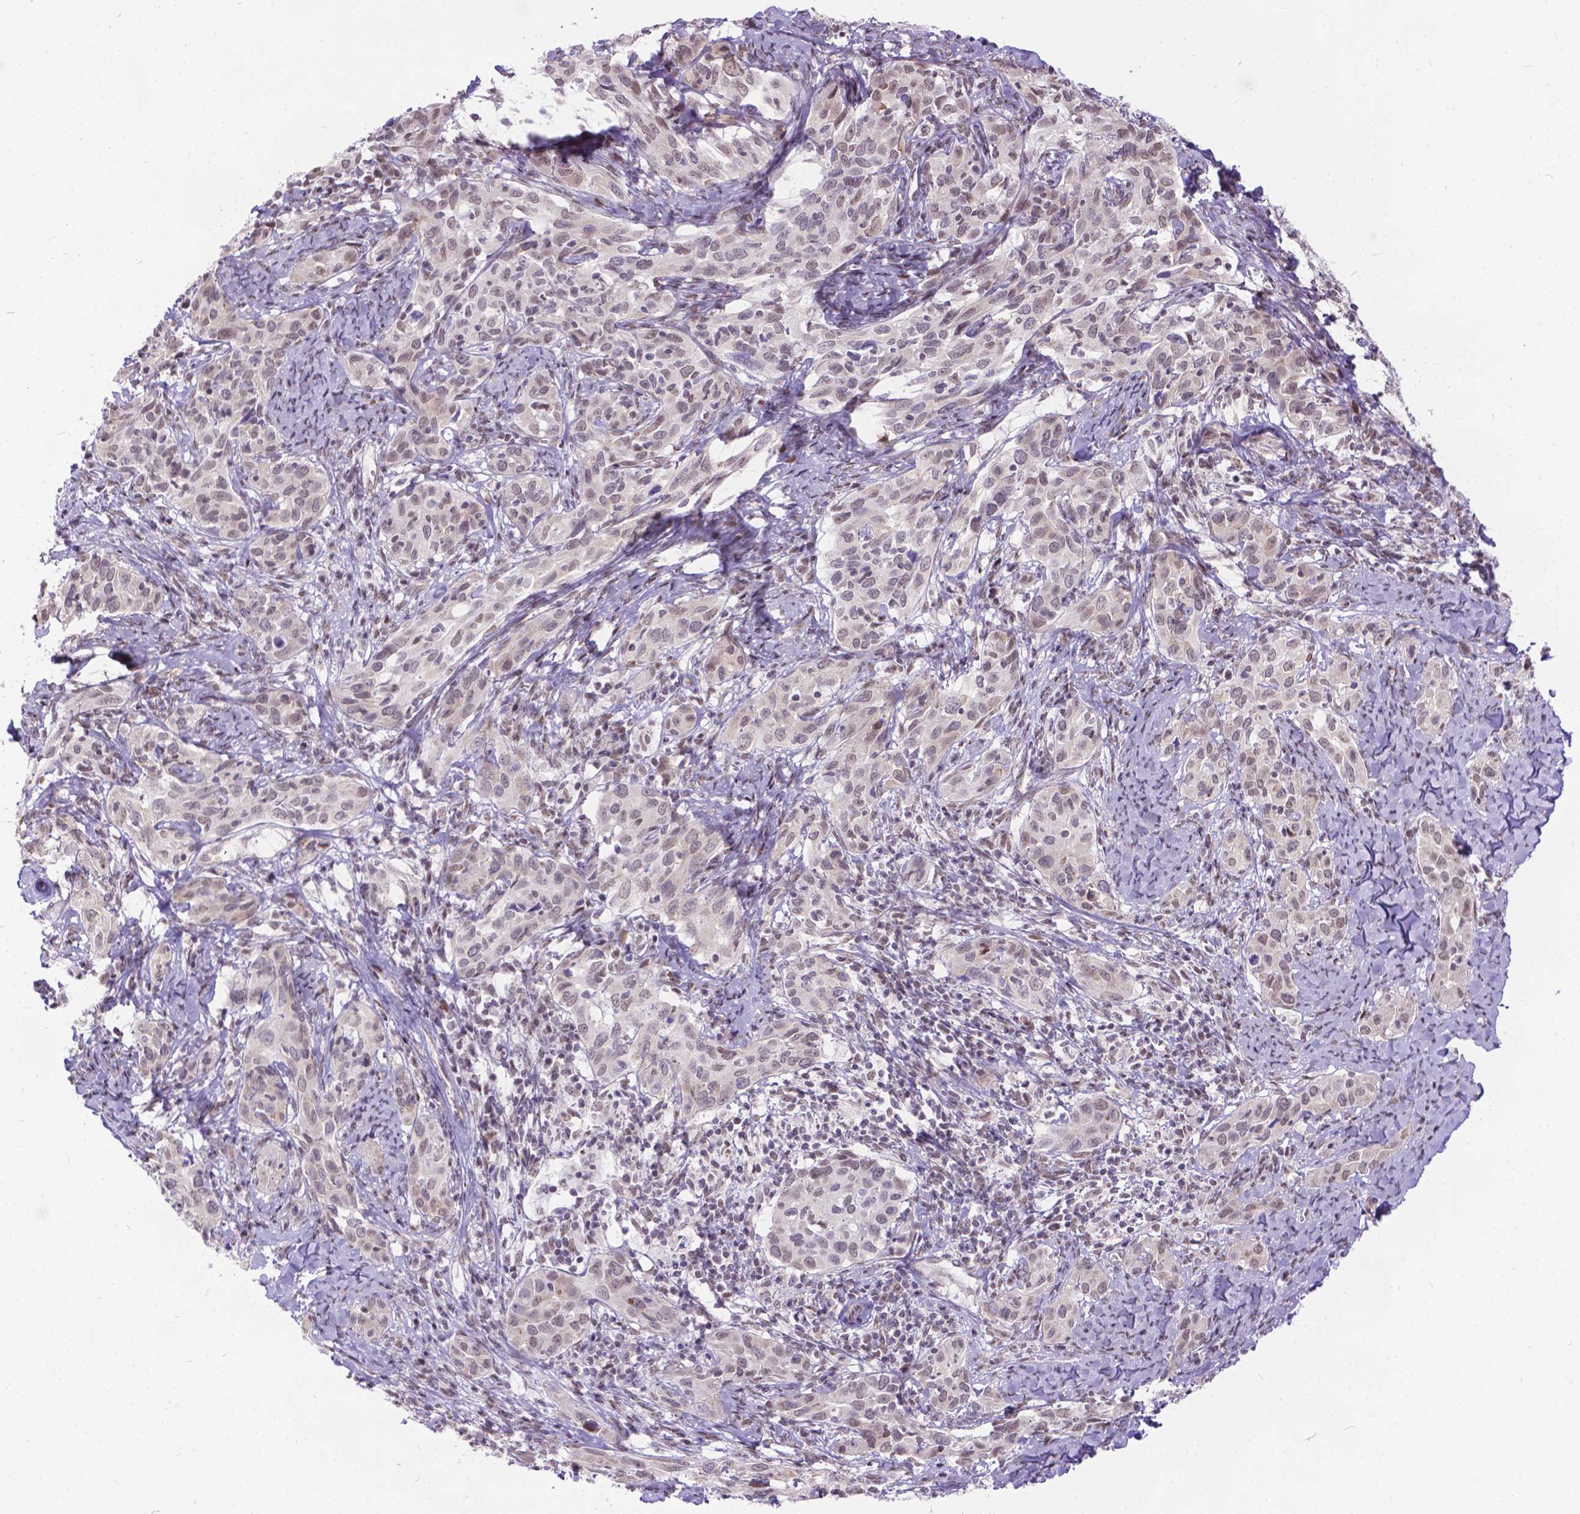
{"staining": {"intensity": "weak", "quantity": "25%-75%", "location": "nuclear"}, "tissue": "cervical cancer", "cell_type": "Tumor cells", "image_type": "cancer", "snomed": [{"axis": "morphology", "description": "Squamous cell carcinoma, NOS"}, {"axis": "topography", "description": "Cervix"}], "caption": "Weak nuclear protein positivity is present in about 25%-75% of tumor cells in cervical cancer (squamous cell carcinoma).", "gene": "FAM124B", "patient": {"sex": "female", "age": 51}}